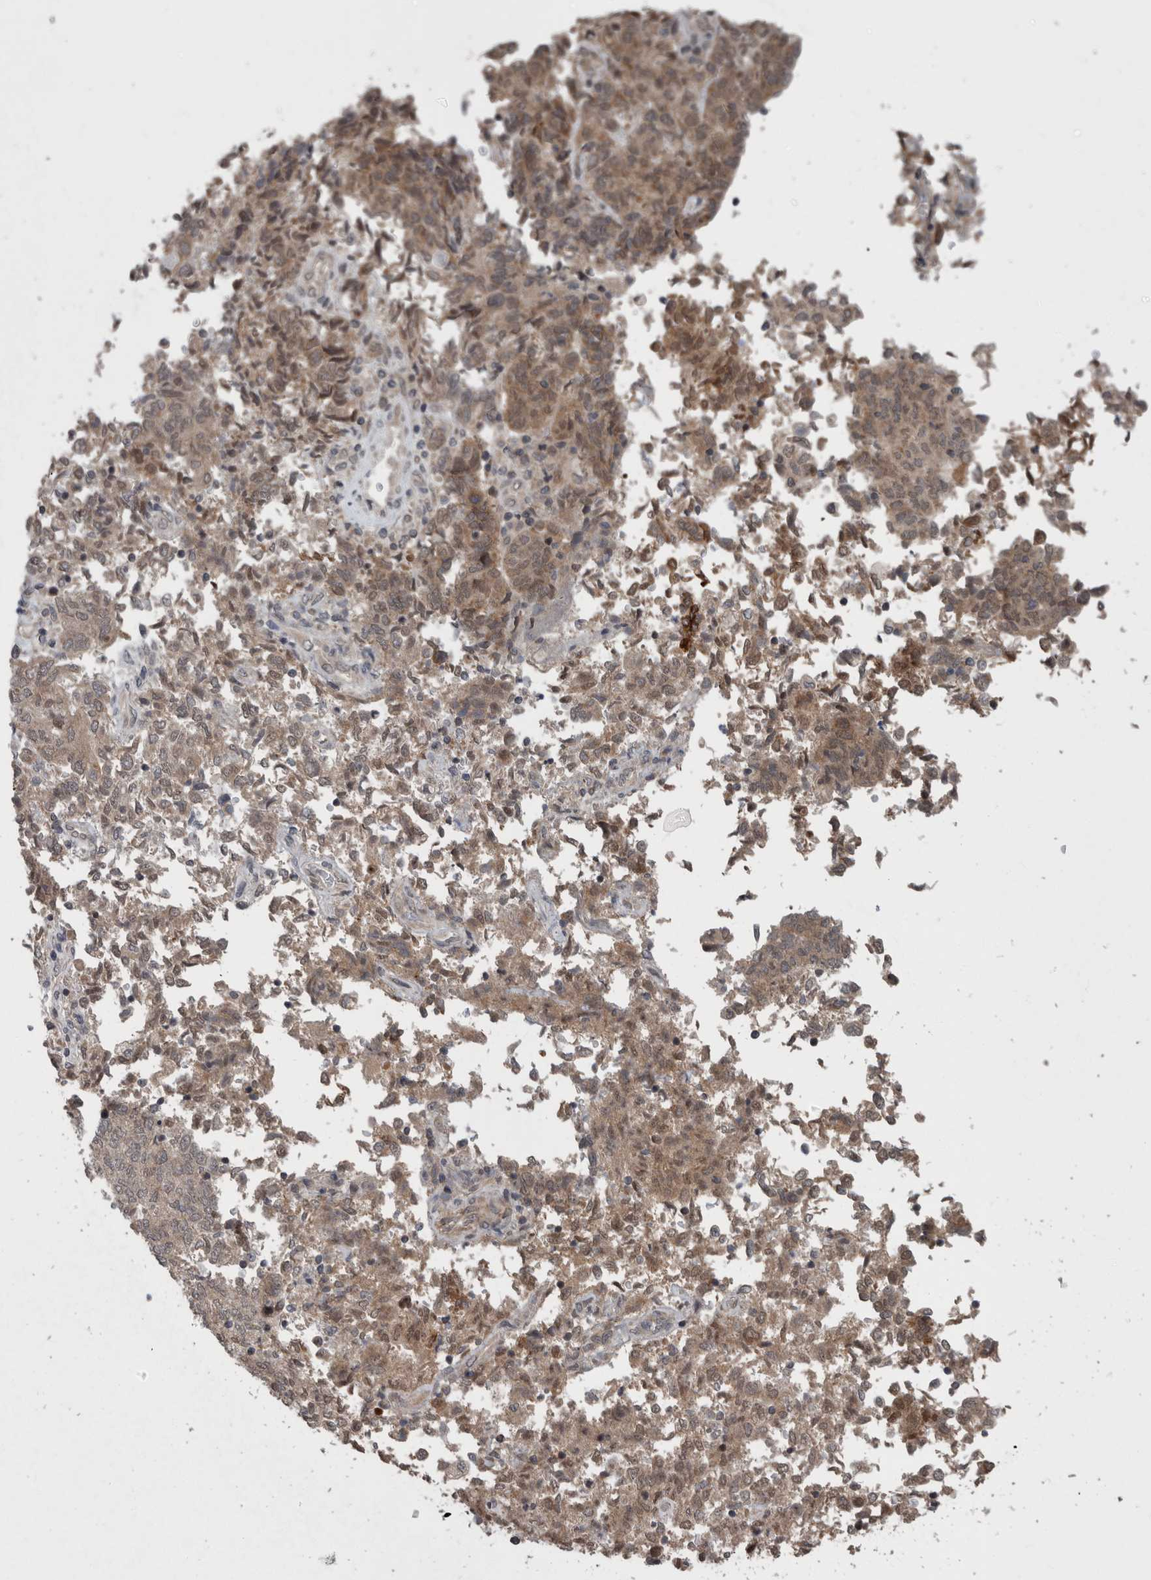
{"staining": {"intensity": "weak", "quantity": ">75%", "location": "cytoplasmic/membranous"}, "tissue": "endometrial cancer", "cell_type": "Tumor cells", "image_type": "cancer", "snomed": [{"axis": "morphology", "description": "Adenocarcinoma, NOS"}, {"axis": "topography", "description": "Endometrium"}], "caption": "Immunohistochemical staining of endometrial cancer (adenocarcinoma) exhibits low levels of weak cytoplasmic/membranous staining in approximately >75% of tumor cells.", "gene": "ENY2", "patient": {"sex": "female", "age": 80}}